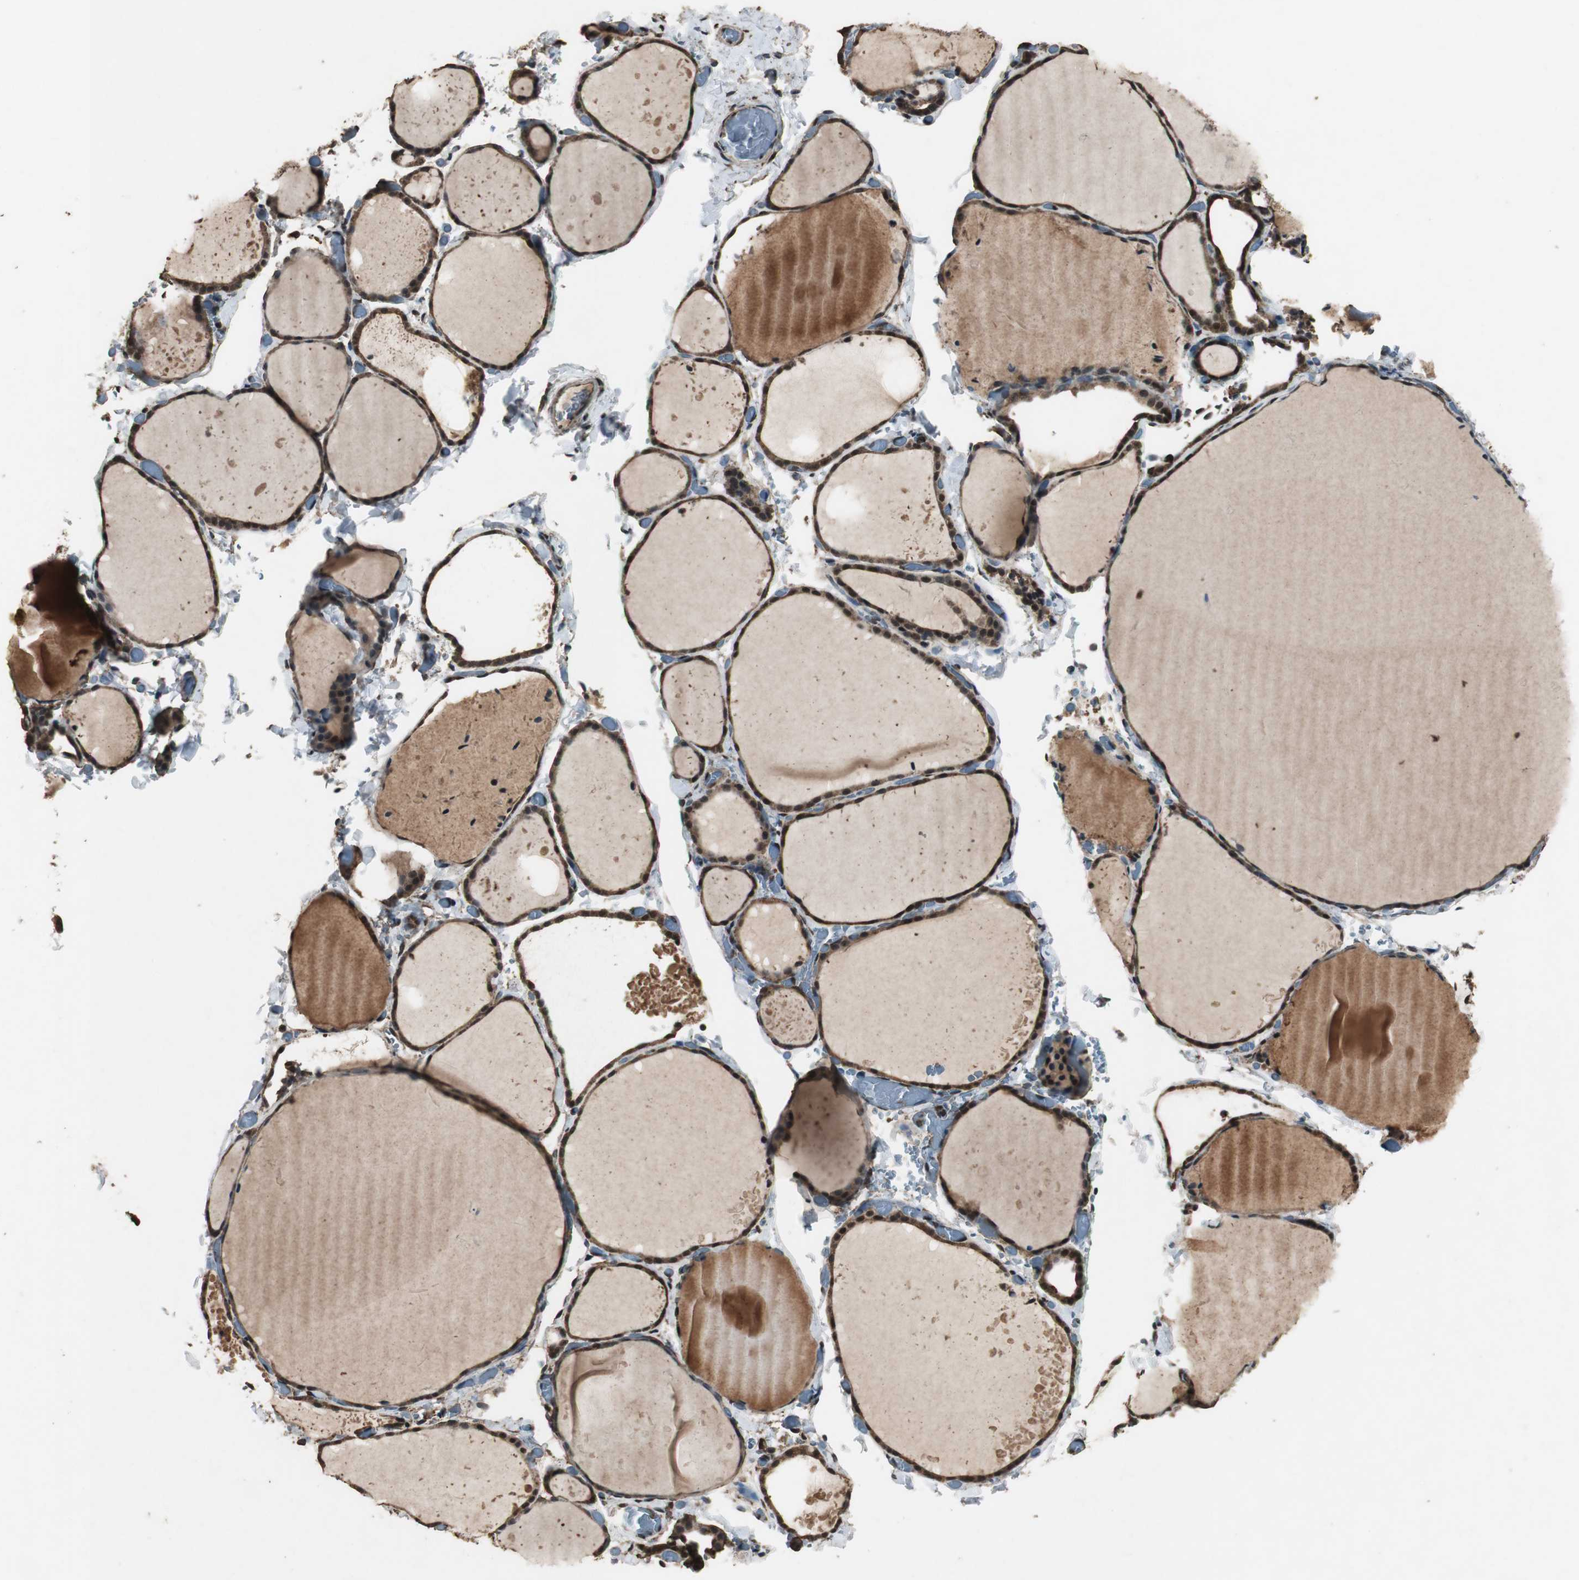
{"staining": {"intensity": "strong", "quantity": ">75%", "location": "cytoplasmic/membranous,nuclear"}, "tissue": "thyroid gland", "cell_type": "Glandular cells", "image_type": "normal", "snomed": [{"axis": "morphology", "description": "Normal tissue, NOS"}, {"axis": "topography", "description": "Thyroid gland"}], "caption": "Immunohistochemical staining of unremarkable thyroid gland demonstrates high levels of strong cytoplasmic/membranous,nuclear expression in approximately >75% of glandular cells.", "gene": "PPP1R13B", "patient": {"sex": "female", "age": 22}}